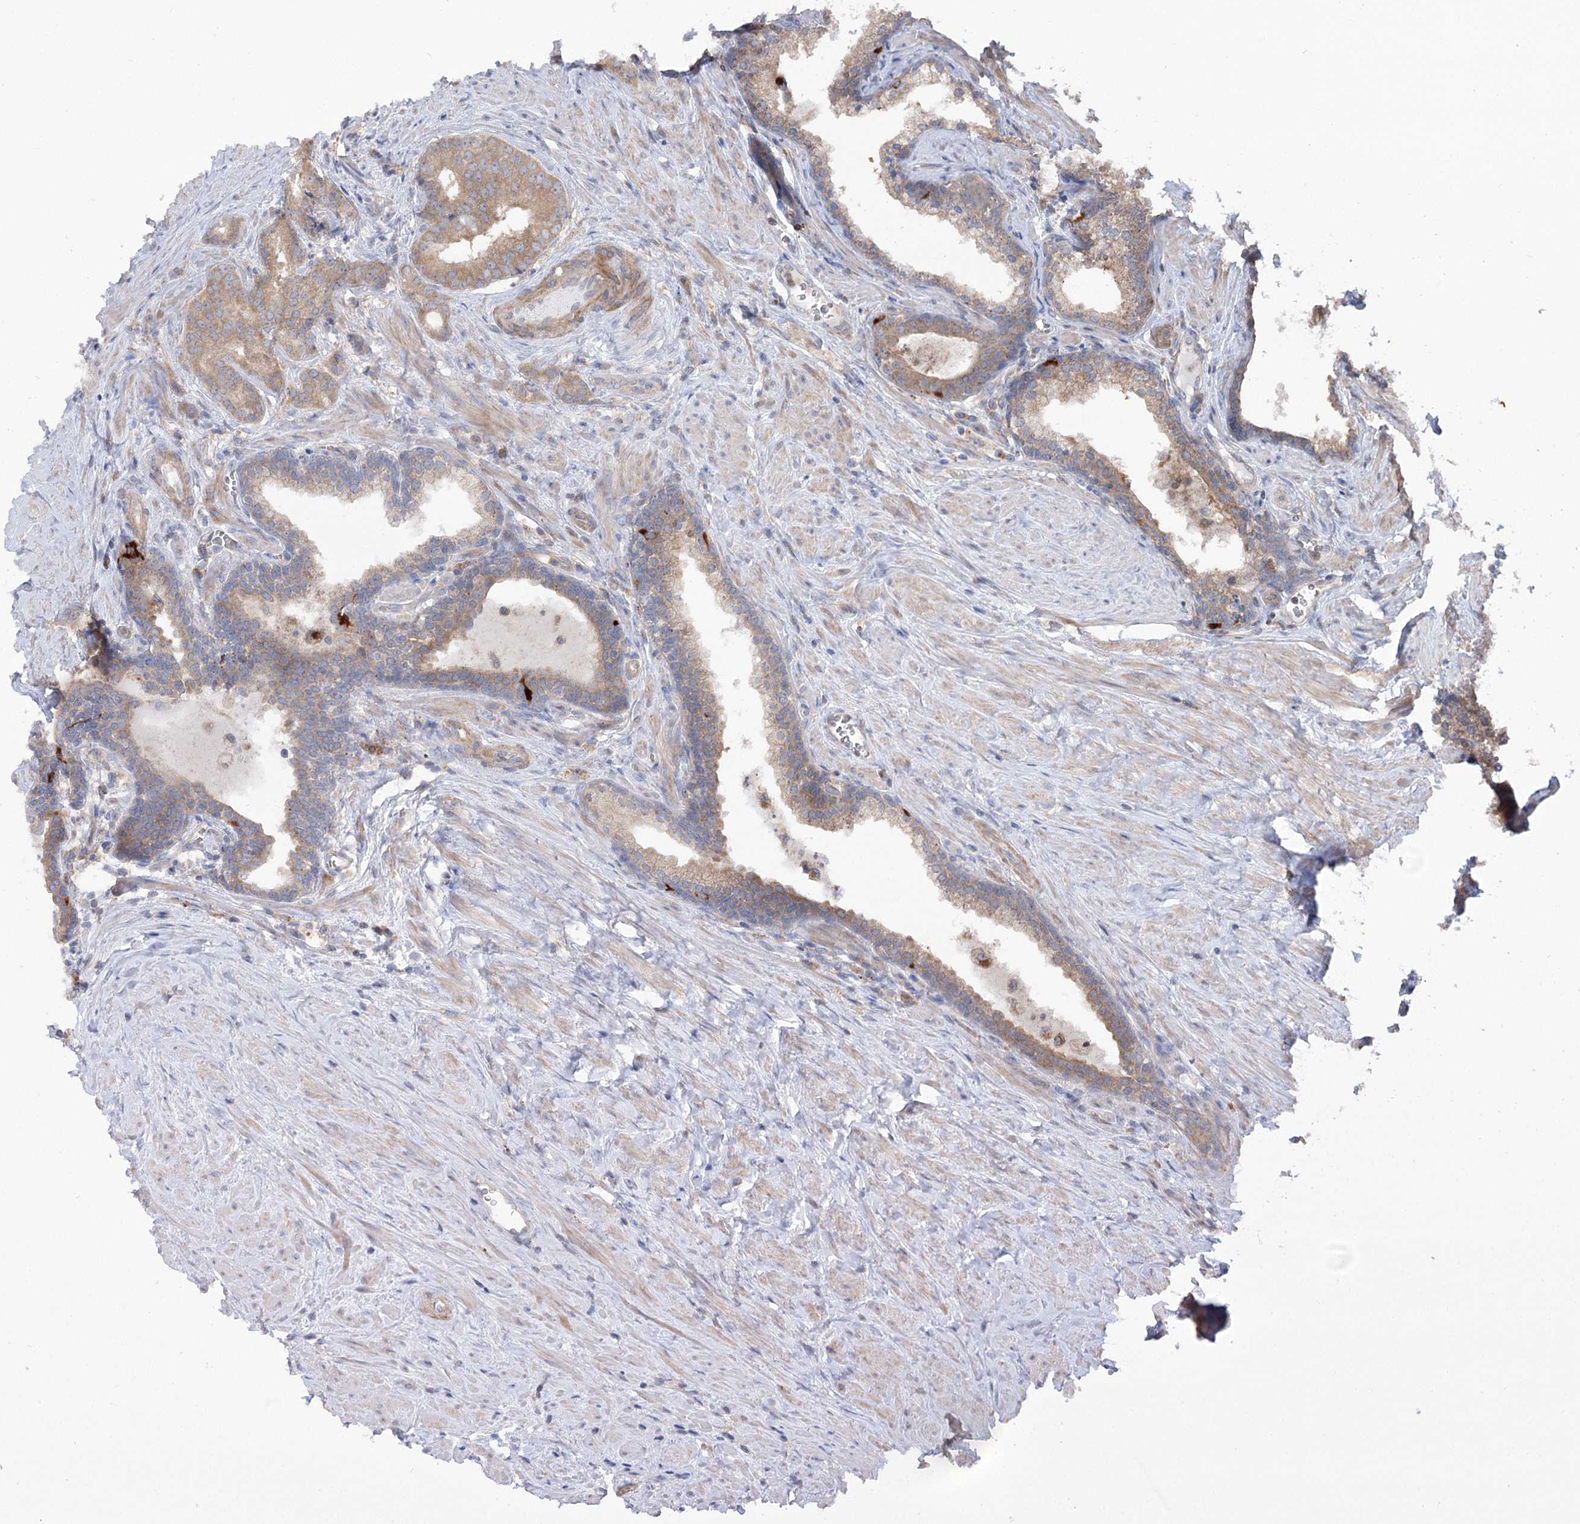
{"staining": {"intensity": "moderate", "quantity": ">75%", "location": "cytoplasmic/membranous"}, "tissue": "prostate cancer", "cell_type": "Tumor cells", "image_type": "cancer", "snomed": [{"axis": "morphology", "description": "Adenocarcinoma, Low grade"}, {"axis": "topography", "description": "Prostate"}], "caption": "DAB immunohistochemical staining of human prostate low-grade adenocarcinoma exhibits moderate cytoplasmic/membranous protein positivity in about >75% of tumor cells.", "gene": "VPS37B", "patient": {"sex": "male", "age": 71}}